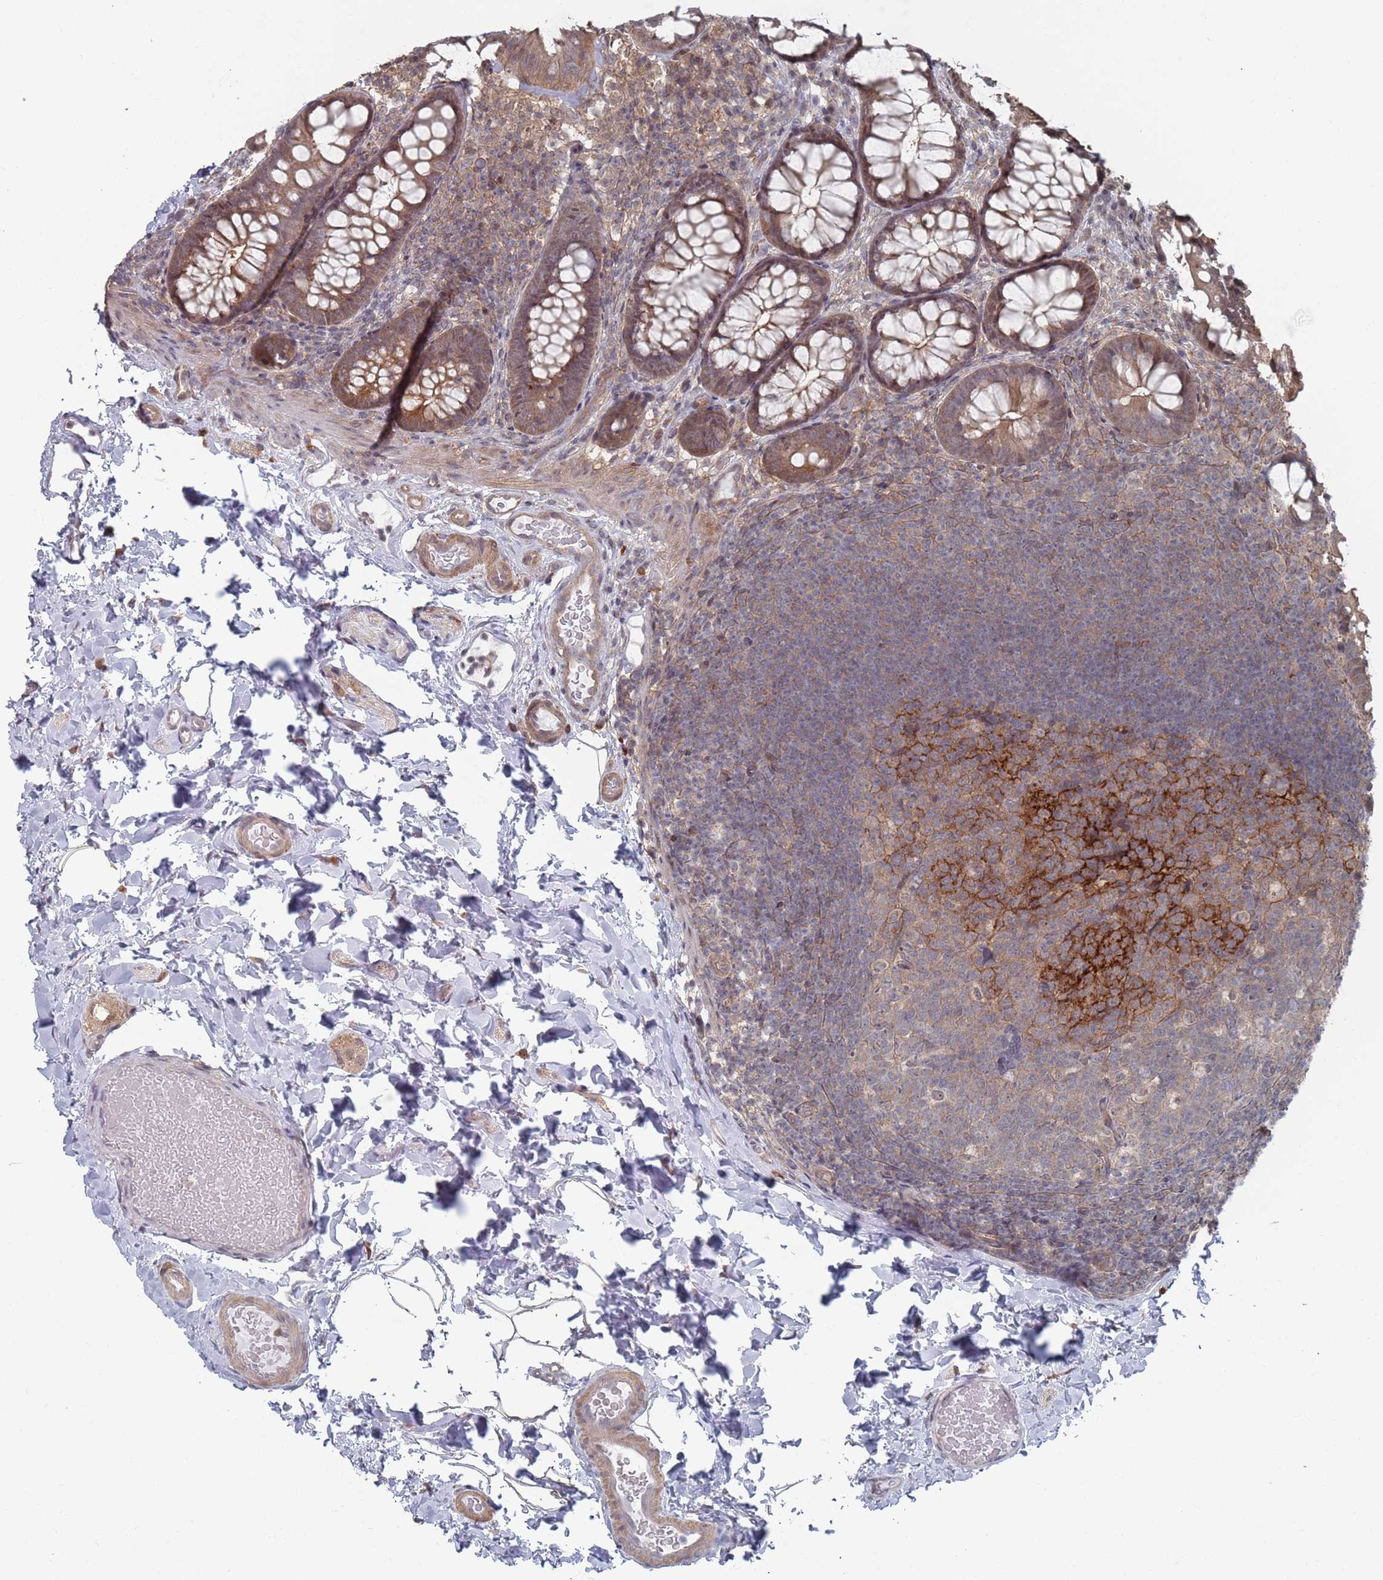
{"staining": {"intensity": "moderate", "quantity": ">75%", "location": "cytoplasmic/membranous"}, "tissue": "colon", "cell_type": "Endothelial cells", "image_type": "normal", "snomed": [{"axis": "morphology", "description": "Normal tissue, NOS"}, {"axis": "topography", "description": "Colon"}], "caption": "Benign colon was stained to show a protein in brown. There is medium levels of moderate cytoplasmic/membranous positivity in approximately >75% of endothelial cells.", "gene": "DGKD", "patient": {"sex": "male", "age": 46}}